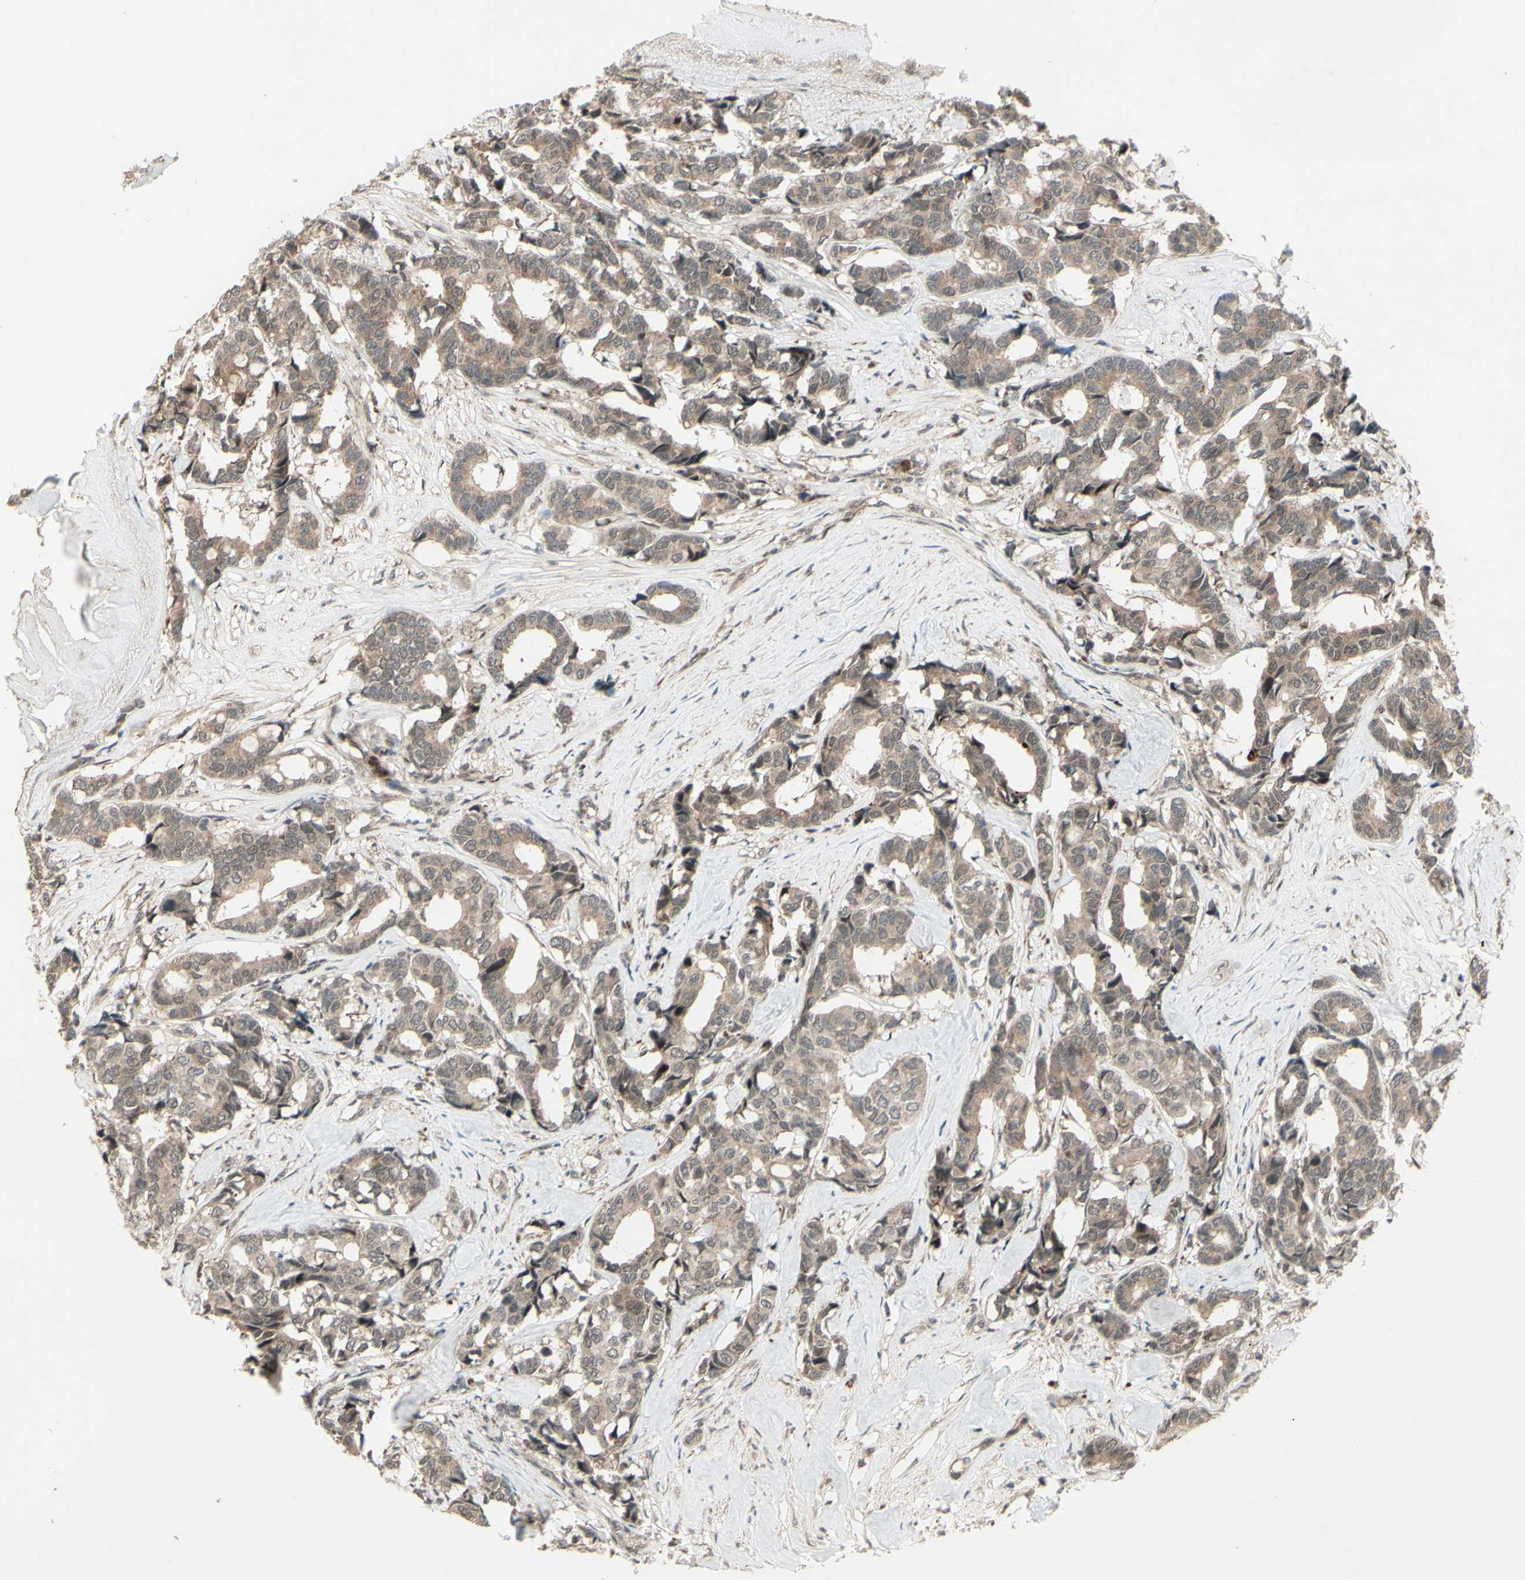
{"staining": {"intensity": "moderate", "quantity": ">75%", "location": "cytoplasmic/membranous"}, "tissue": "breast cancer", "cell_type": "Tumor cells", "image_type": "cancer", "snomed": [{"axis": "morphology", "description": "Duct carcinoma"}, {"axis": "topography", "description": "Breast"}], "caption": "DAB immunohistochemical staining of human infiltrating ductal carcinoma (breast) demonstrates moderate cytoplasmic/membranous protein staining in about >75% of tumor cells. The protein of interest is stained brown, and the nuclei are stained in blue (DAB IHC with brightfield microscopy, high magnification).", "gene": "MLF2", "patient": {"sex": "female", "age": 87}}